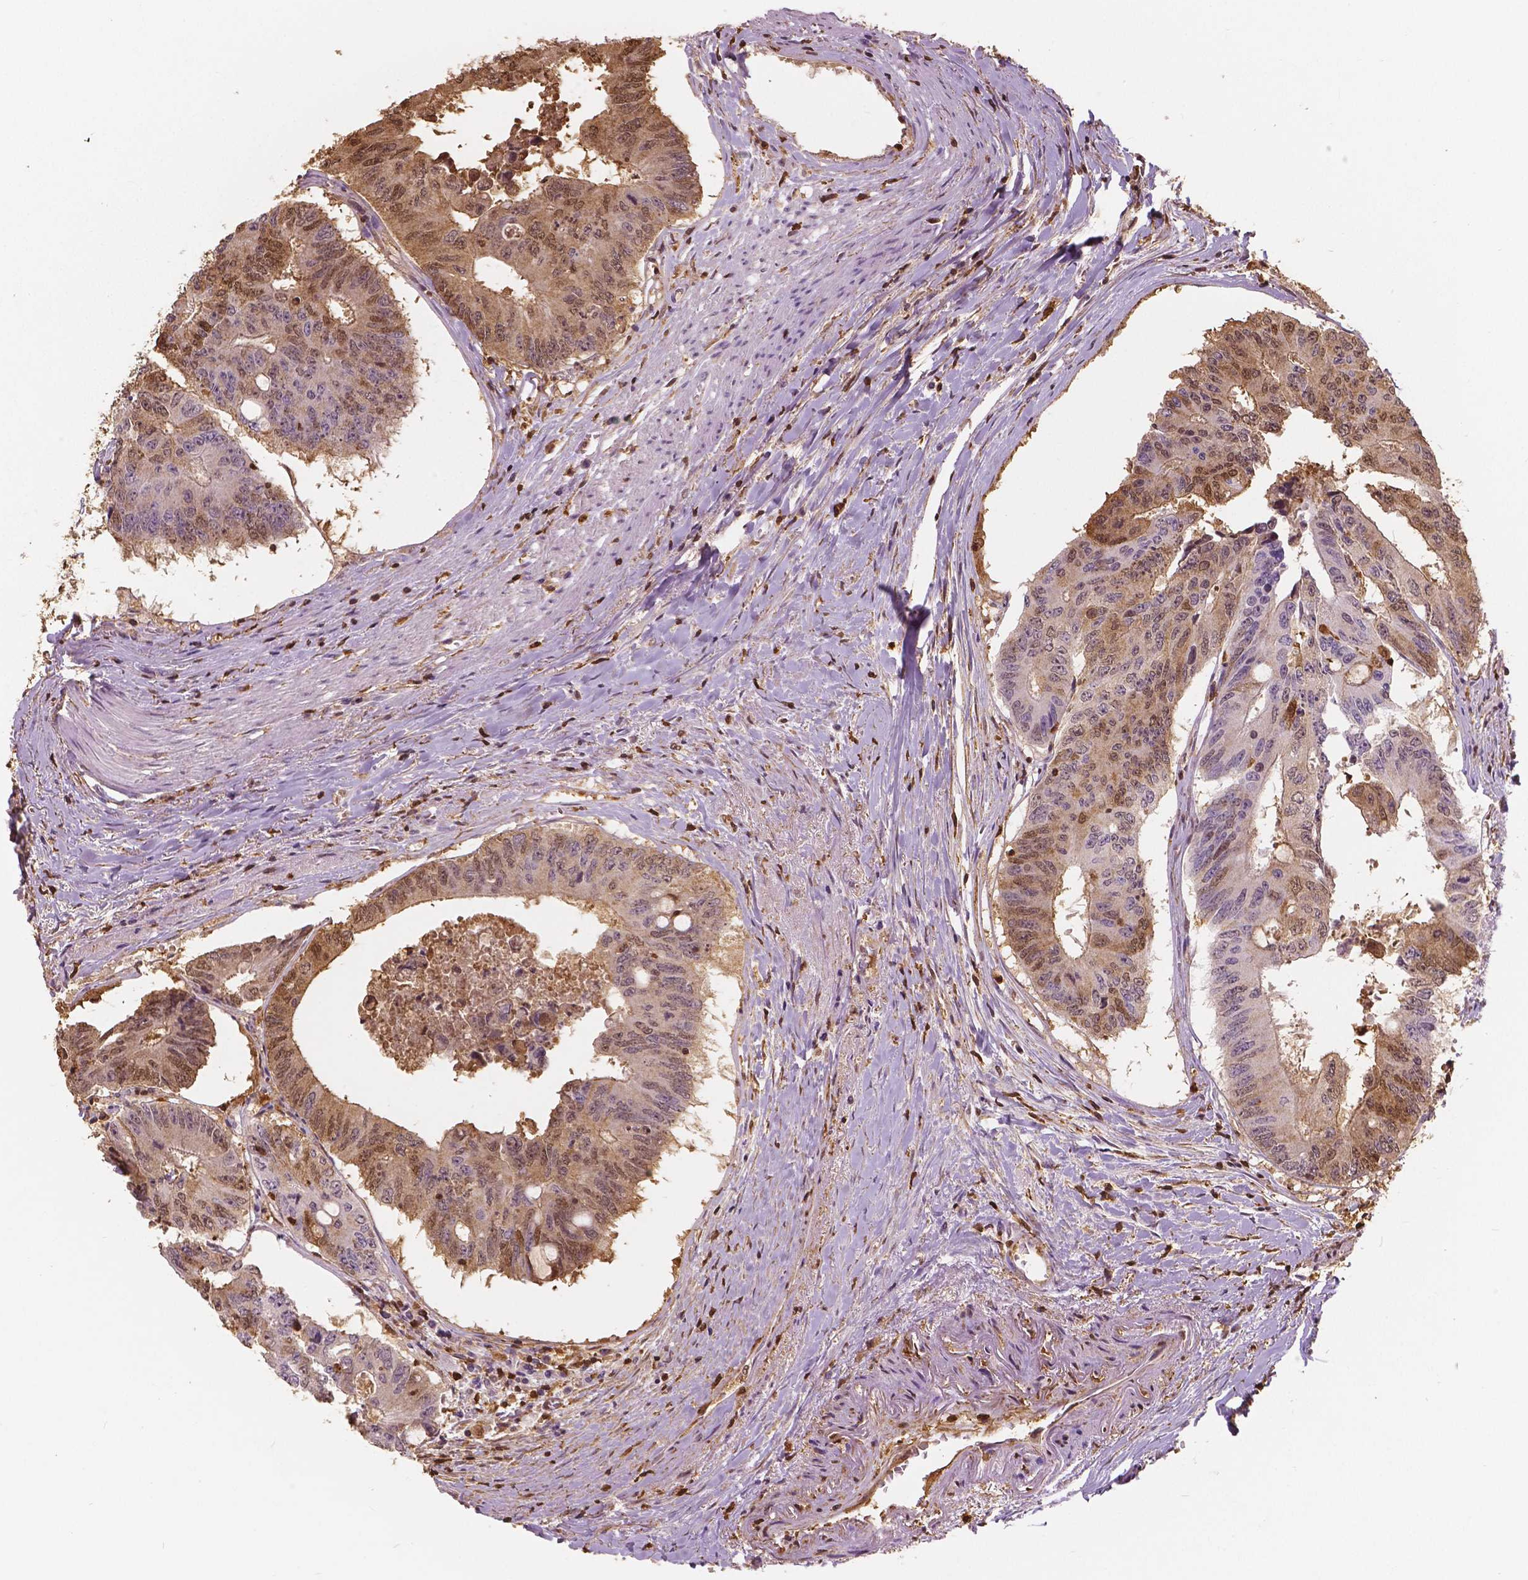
{"staining": {"intensity": "moderate", "quantity": "25%-75%", "location": "cytoplasmic/membranous,nuclear"}, "tissue": "colorectal cancer", "cell_type": "Tumor cells", "image_type": "cancer", "snomed": [{"axis": "morphology", "description": "Adenocarcinoma, NOS"}, {"axis": "topography", "description": "Rectum"}], "caption": "This histopathology image exhibits adenocarcinoma (colorectal) stained with immunohistochemistry (IHC) to label a protein in brown. The cytoplasmic/membranous and nuclear of tumor cells show moderate positivity for the protein. Nuclei are counter-stained blue.", "gene": "S100A4", "patient": {"sex": "male", "age": 59}}